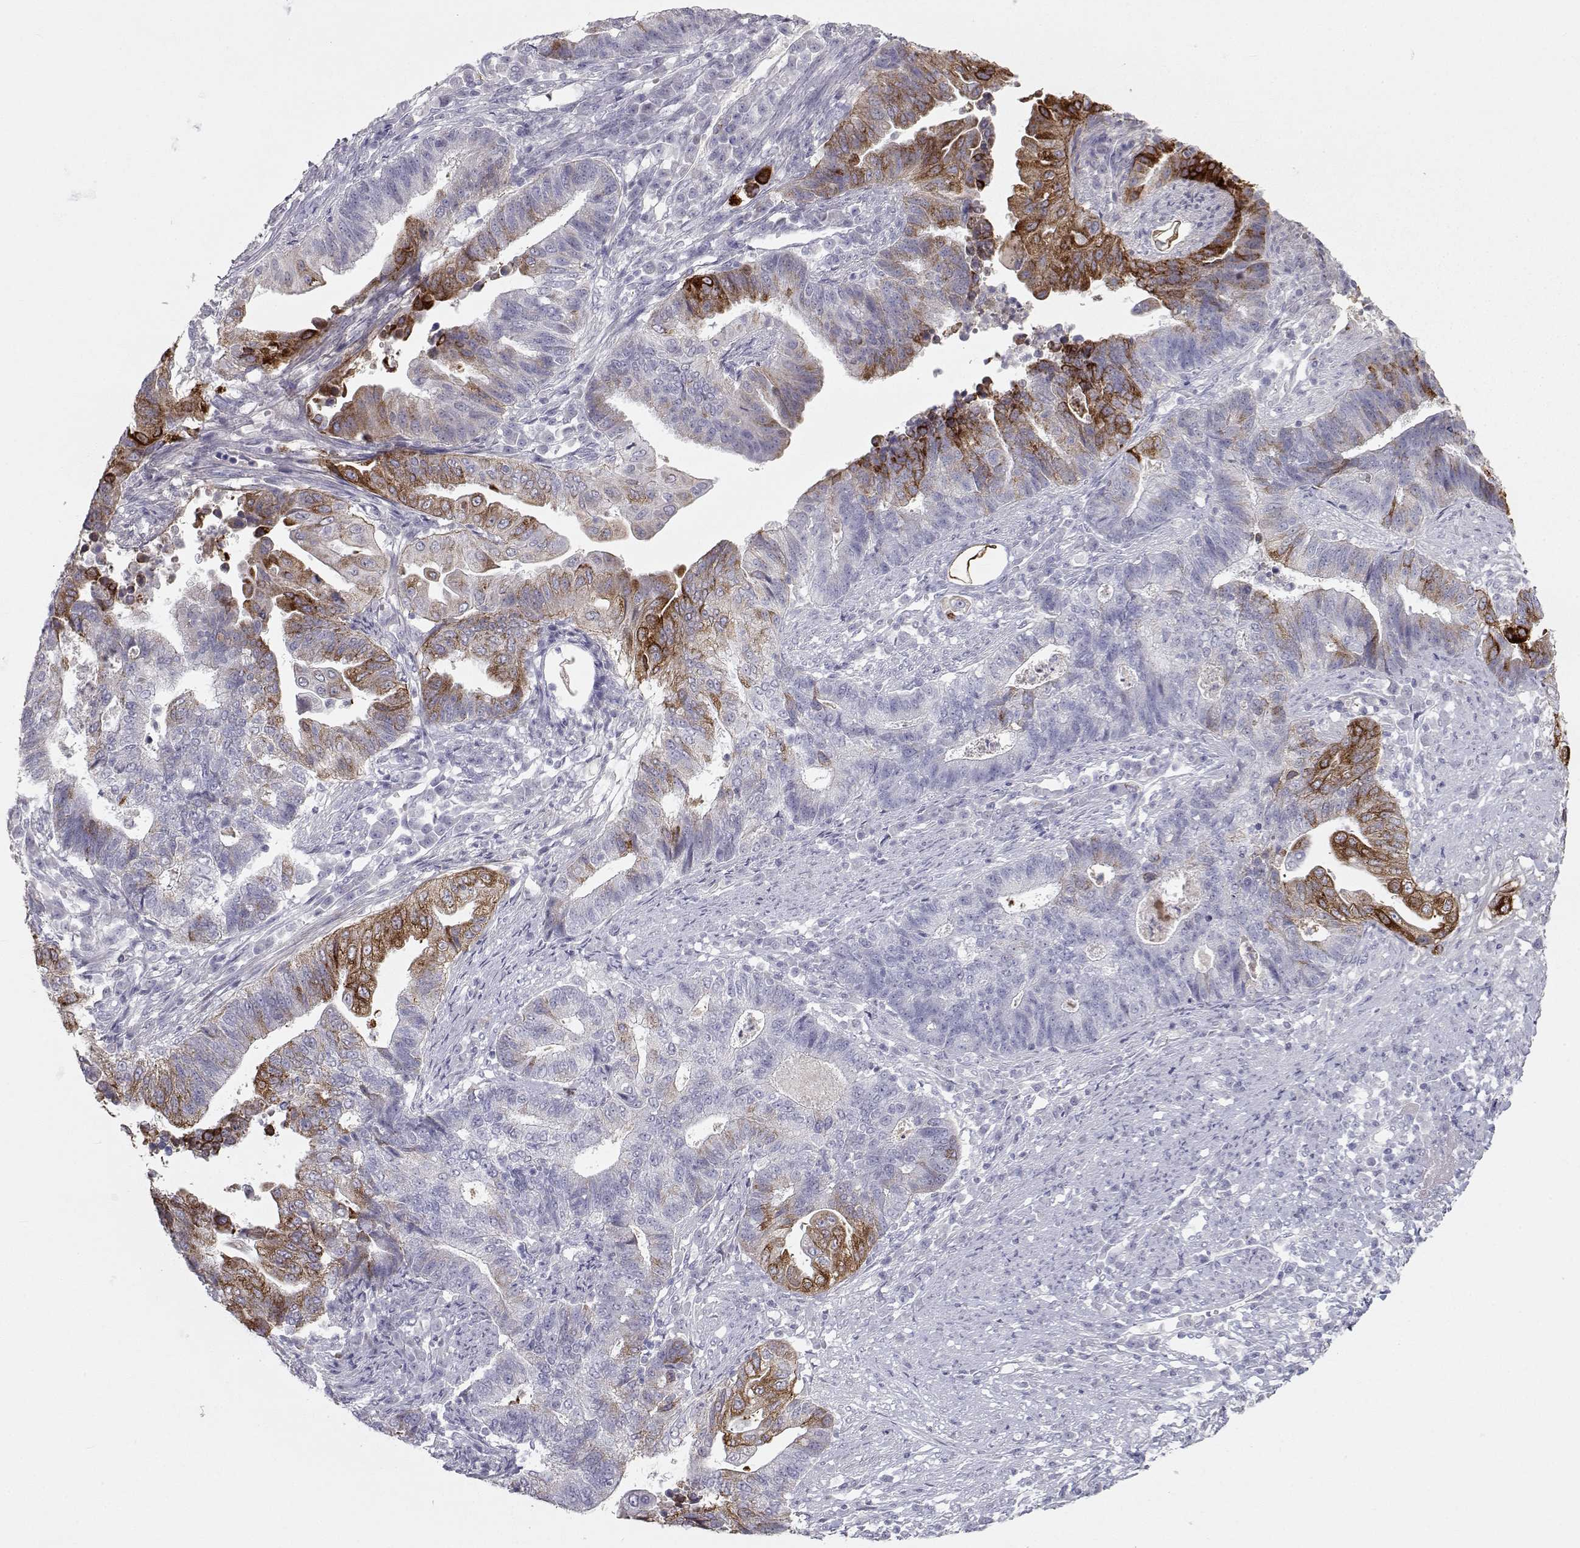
{"staining": {"intensity": "strong", "quantity": "<25%", "location": "cytoplasmic/membranous"}, "tissue": "endometrial cancer", "cell_type": "Tumor cells", "image_type": "cancer", "snomed": [{"axis": "morphology", "description": "Adenocarcinoma, NOS"}, {"axis": "topography", "description": "Uterus"}, {"axis": "topography", "description": "Endometrium"}], "caption": "High-magnification brightfield microscopy of adenocarcinoma (endometrial) stained with DAB (3,3'-diaminobenzidine) (brown) and counterstained with hematoxylin (blue). tumor cells exhibit strong cytoplasmic/membranous positivity is identified in approximately<25% of cells.", "gene": "LAMB3", "patient": {"sex": "female", "age": 54}}